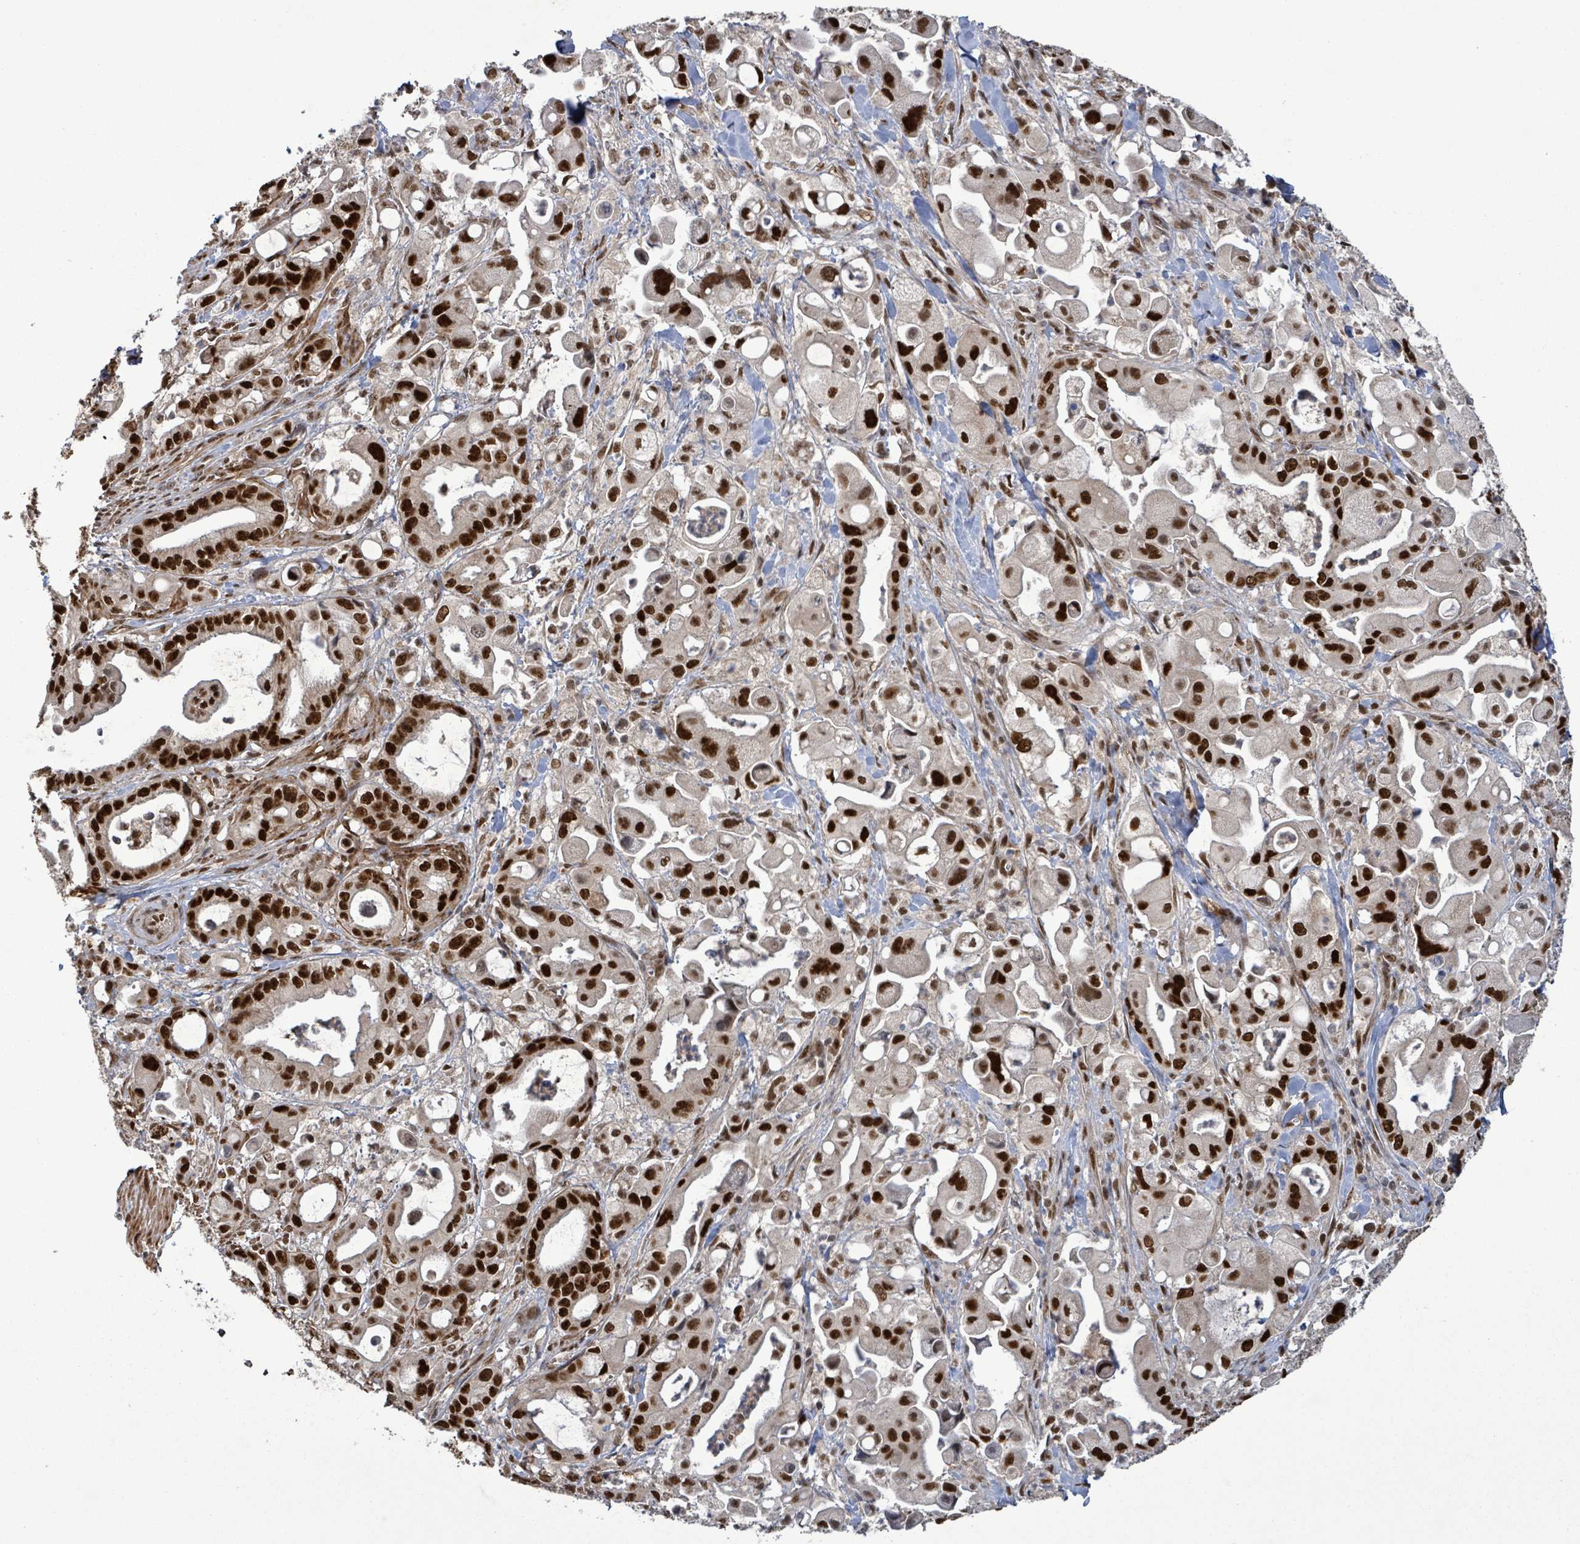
{"staining": {"intensity": "strong", "quantity": ">75%", "location": "nuclear"}, "tissue": "pancreatic cancer", "cell_type": "Tumor cells", "image_type": "cancer", "snomed": [{"axis": "morphology", "description": "Adenocarcinoma, NOS"}, {"axis": "topography", "description": "Pancreas"}], "caption": "IHC of human pancreatic adenocarcinoma displays high levels of strong nuclear staining in about >75% of tumor cells.", "gene": "PATZ1", "patient": {"sex": "male", "age": 68}}